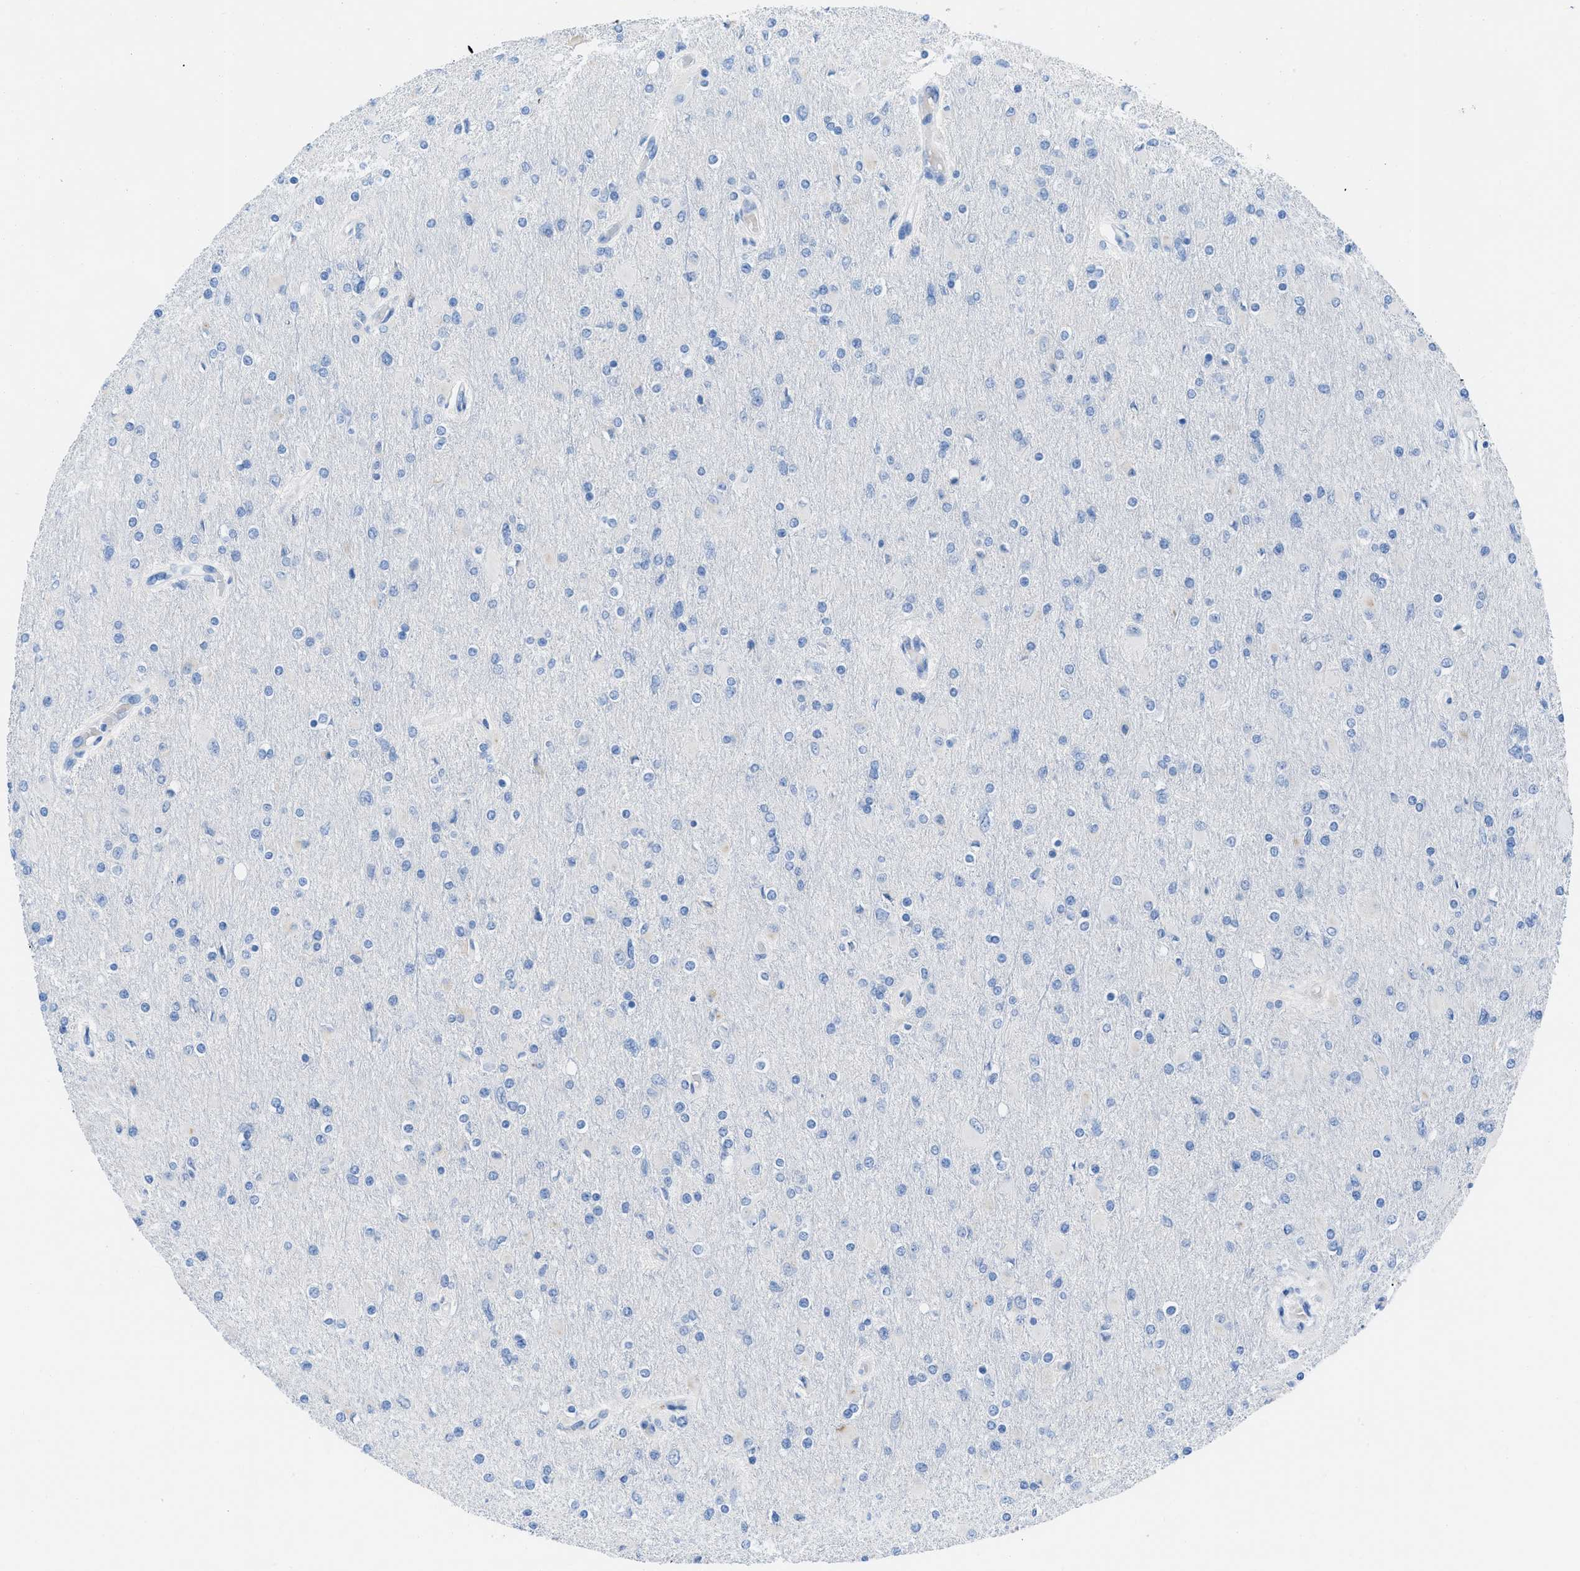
{"staining": {"intensity": "negative", "quantity": "none", "location": "none"}, "tissue": "glioma", "cell_type": "Tumor cells", "image_type": "cancer", "snomed": [{"axis": "morphology", "description": "Glioma, malignant, High grade"}, {"axis": "topography", "description": "Cerebral cortex"}], "caption": "Tumor cells are negative for protein expression in human glioma. The staining is performed using DAB brown chromogen with nuclei counter-stained in using hematoxylin.", "gene": "TCL1A", "patient": {"sex": "female", "age": 36}}